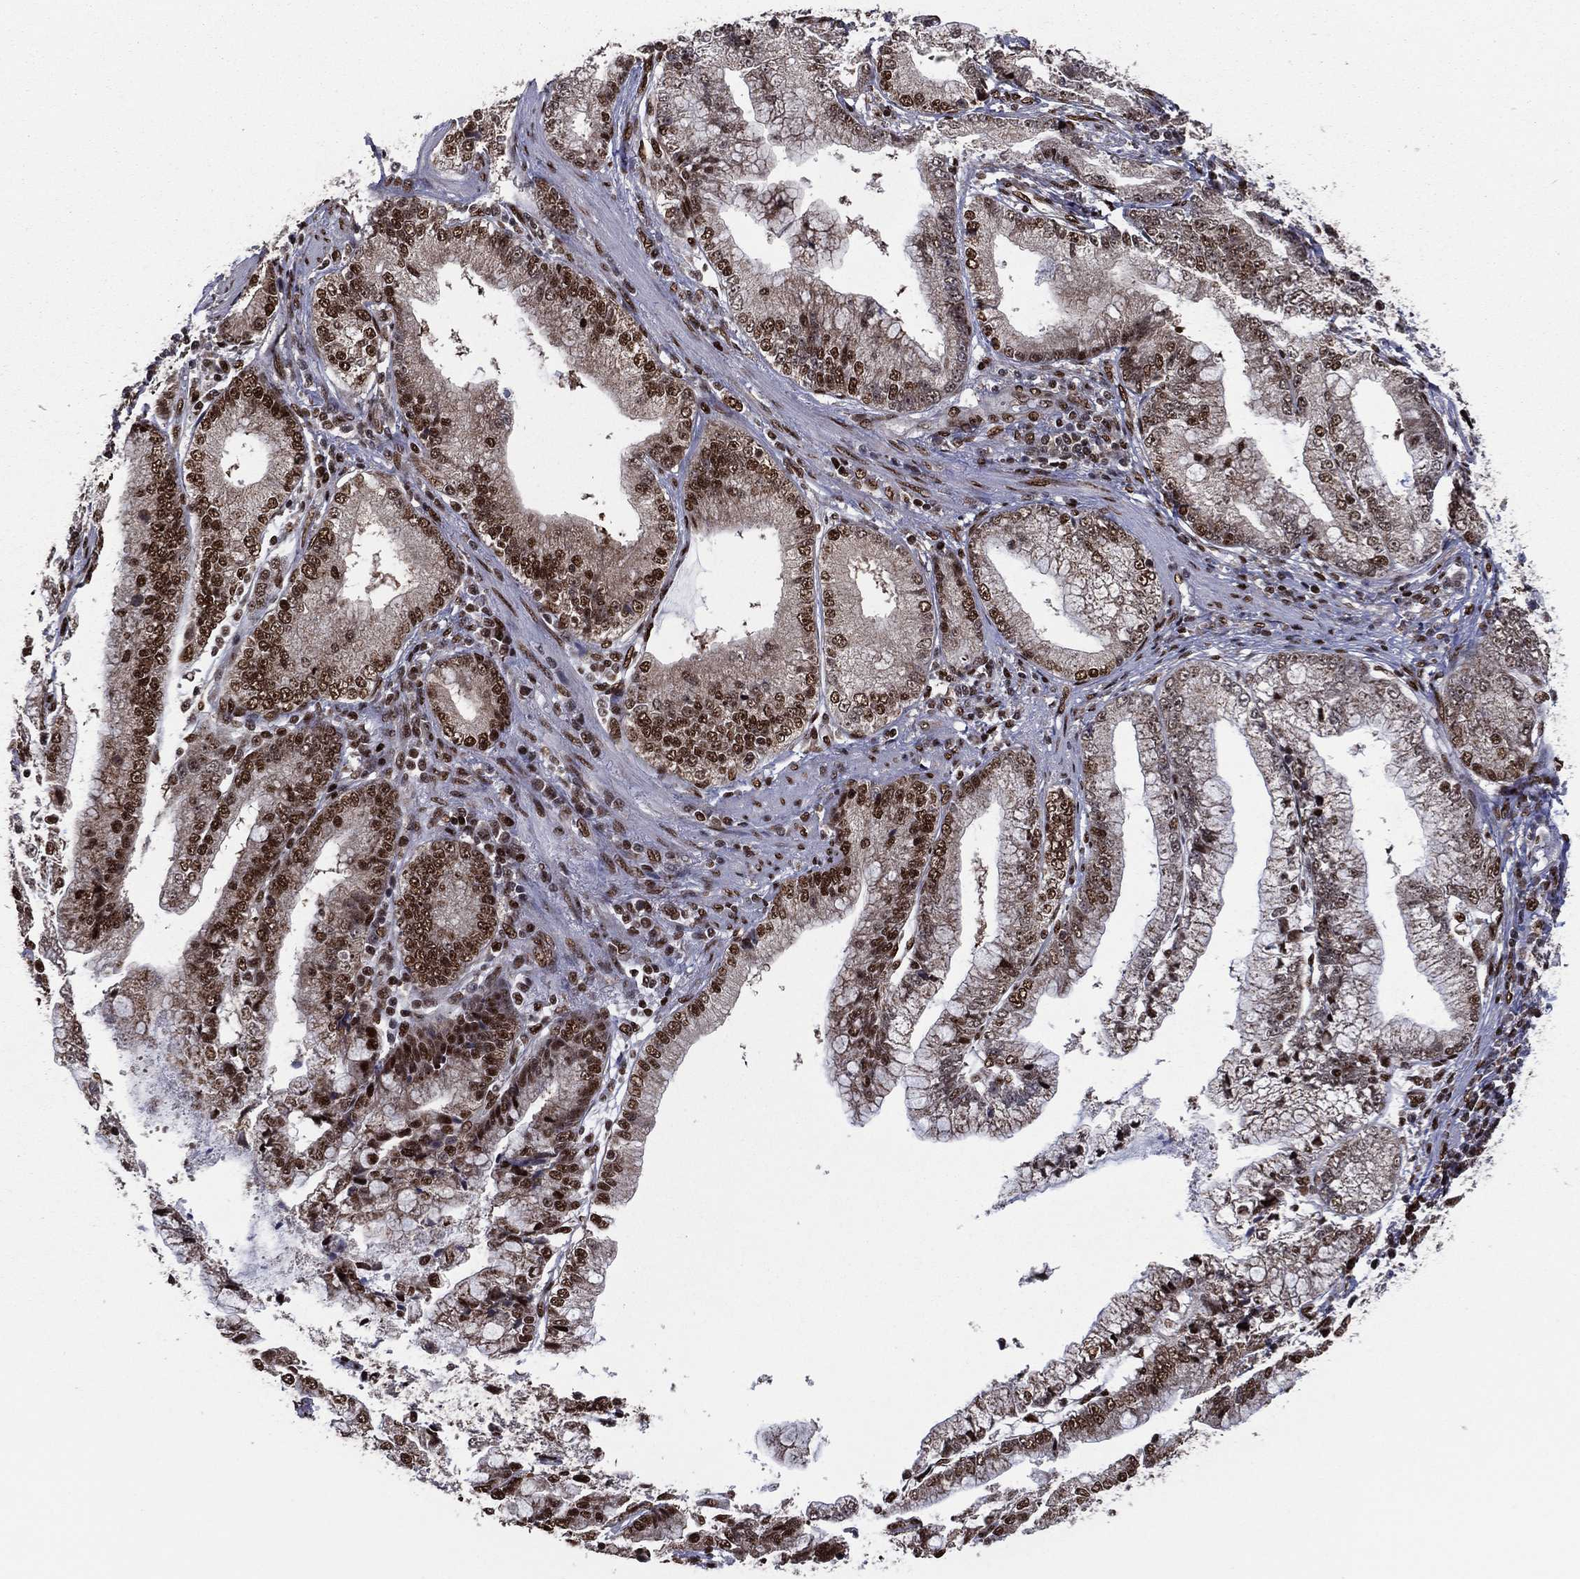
{"staining": {"intensity": "strong", "quantity": ">75%", "location": "nuclear"}, "tissue": "stomach cancer", "cell_type": "Tumor cells", "image_type": "cancer", "snomed": [{"axis": "morphology", "description": "Adenocarcinoma, NOS"}, {"axis": "topography", "description": "Stomach, upper"}], "caption": "High-magnification brightfield microscopy of adenocarcinoma (stomach) stained with DAB (brown) and counterstained with hematoxylin (blue). tumor cells exhibit strong nuclear staining is appreciated in about>75% of cells.", "gene": "TP53BP1", "patient": {"sex": "female", "age": 74}}